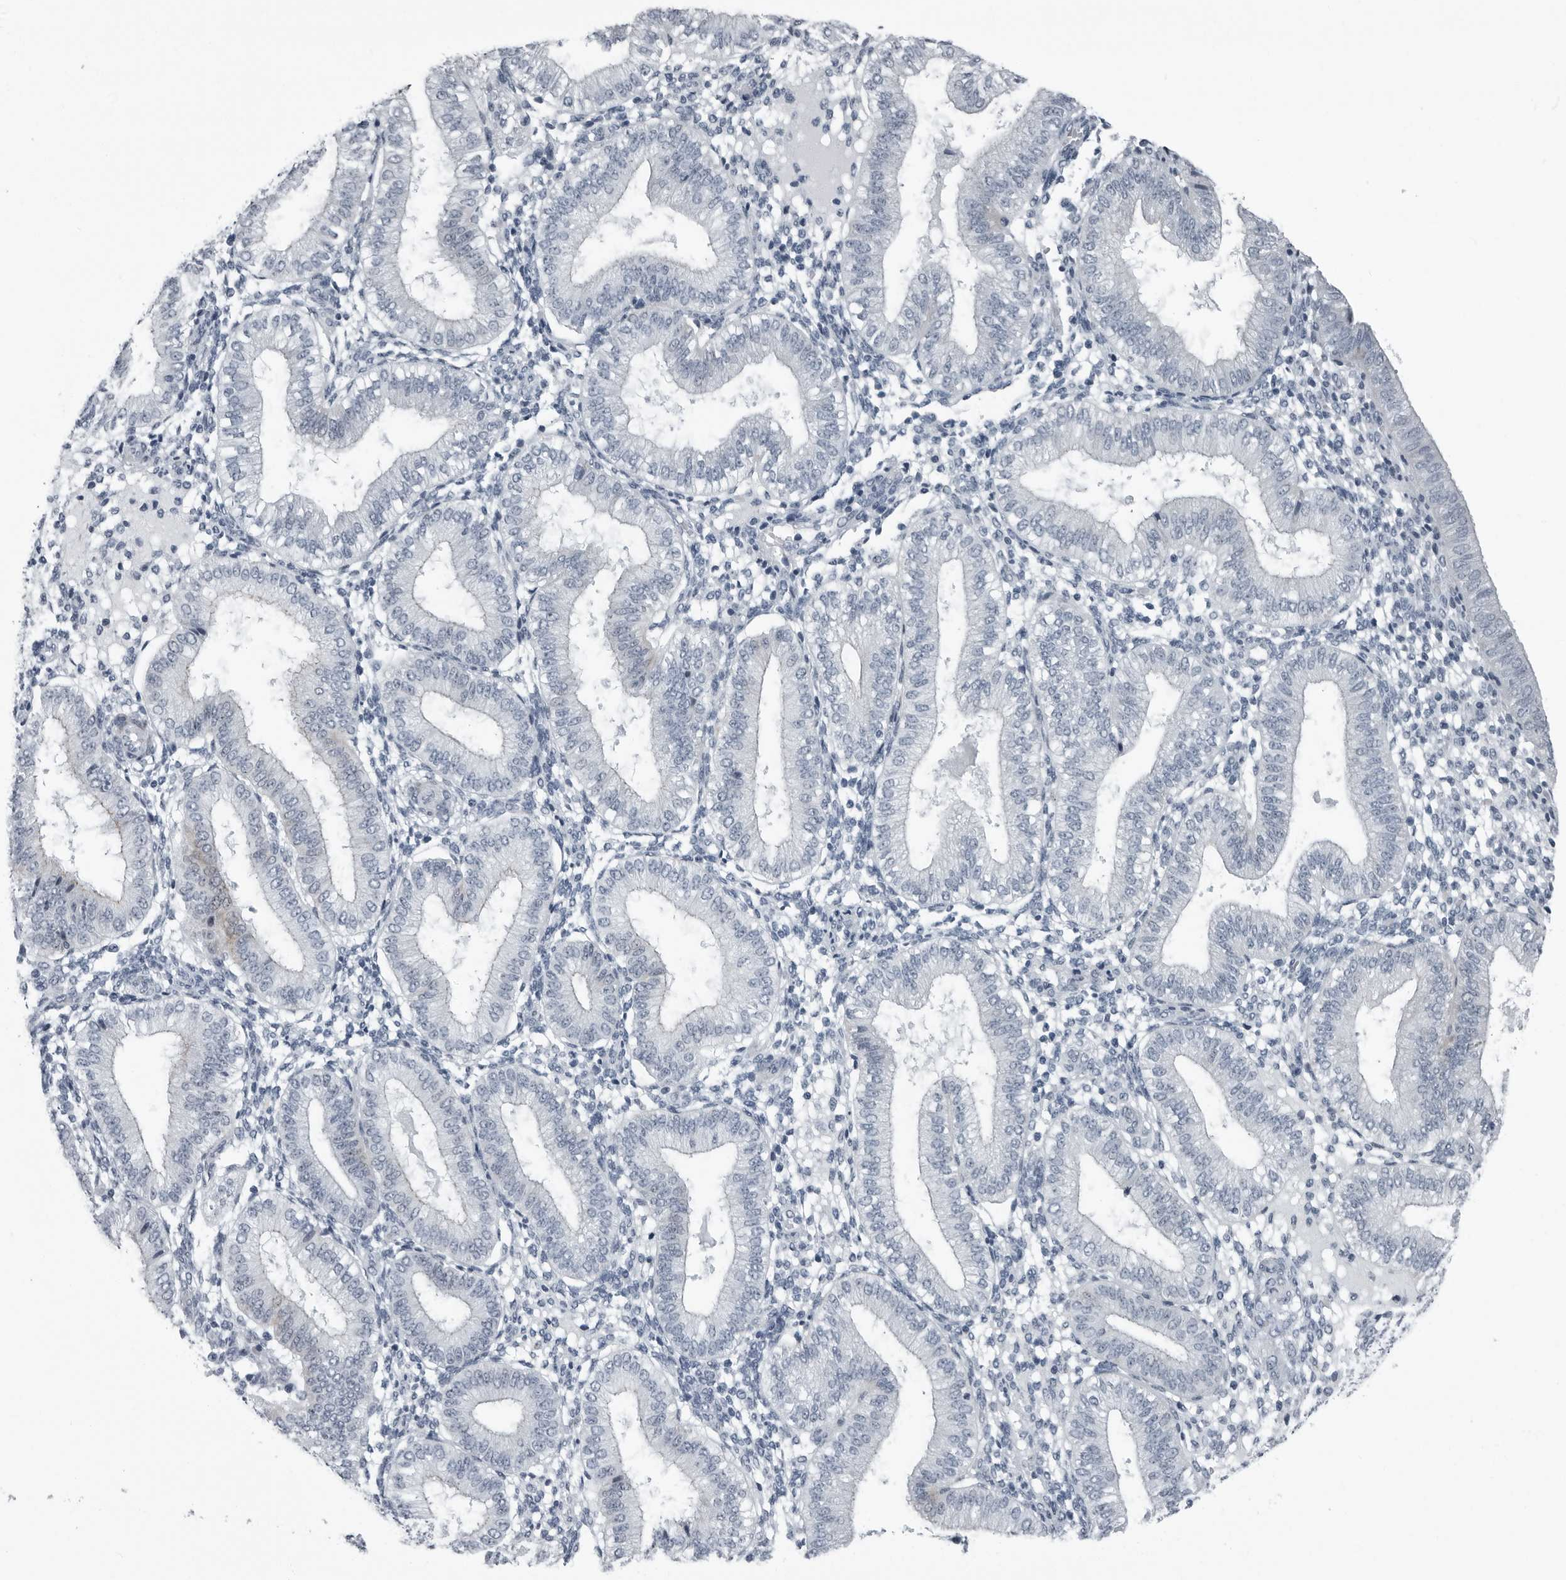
{"staining": {"intensity": "negative", "quantity": "none", "location": "none"}, "tissue": "endometrium", "cell_type": "Cells in endometrial stroma", "image_type": "normal", "snomed": [{"axis": "morphology", "description": "Normal tissue, NOS"}, {"axis": "topography", "description": "Endometrium"}], "caption": "The immunohistochemistry histopathology image has no significant expression in cells in endometrial stroma of endometrium.", "gene": "PDCD11", "patient": {"sex": "female", "age": 39}}